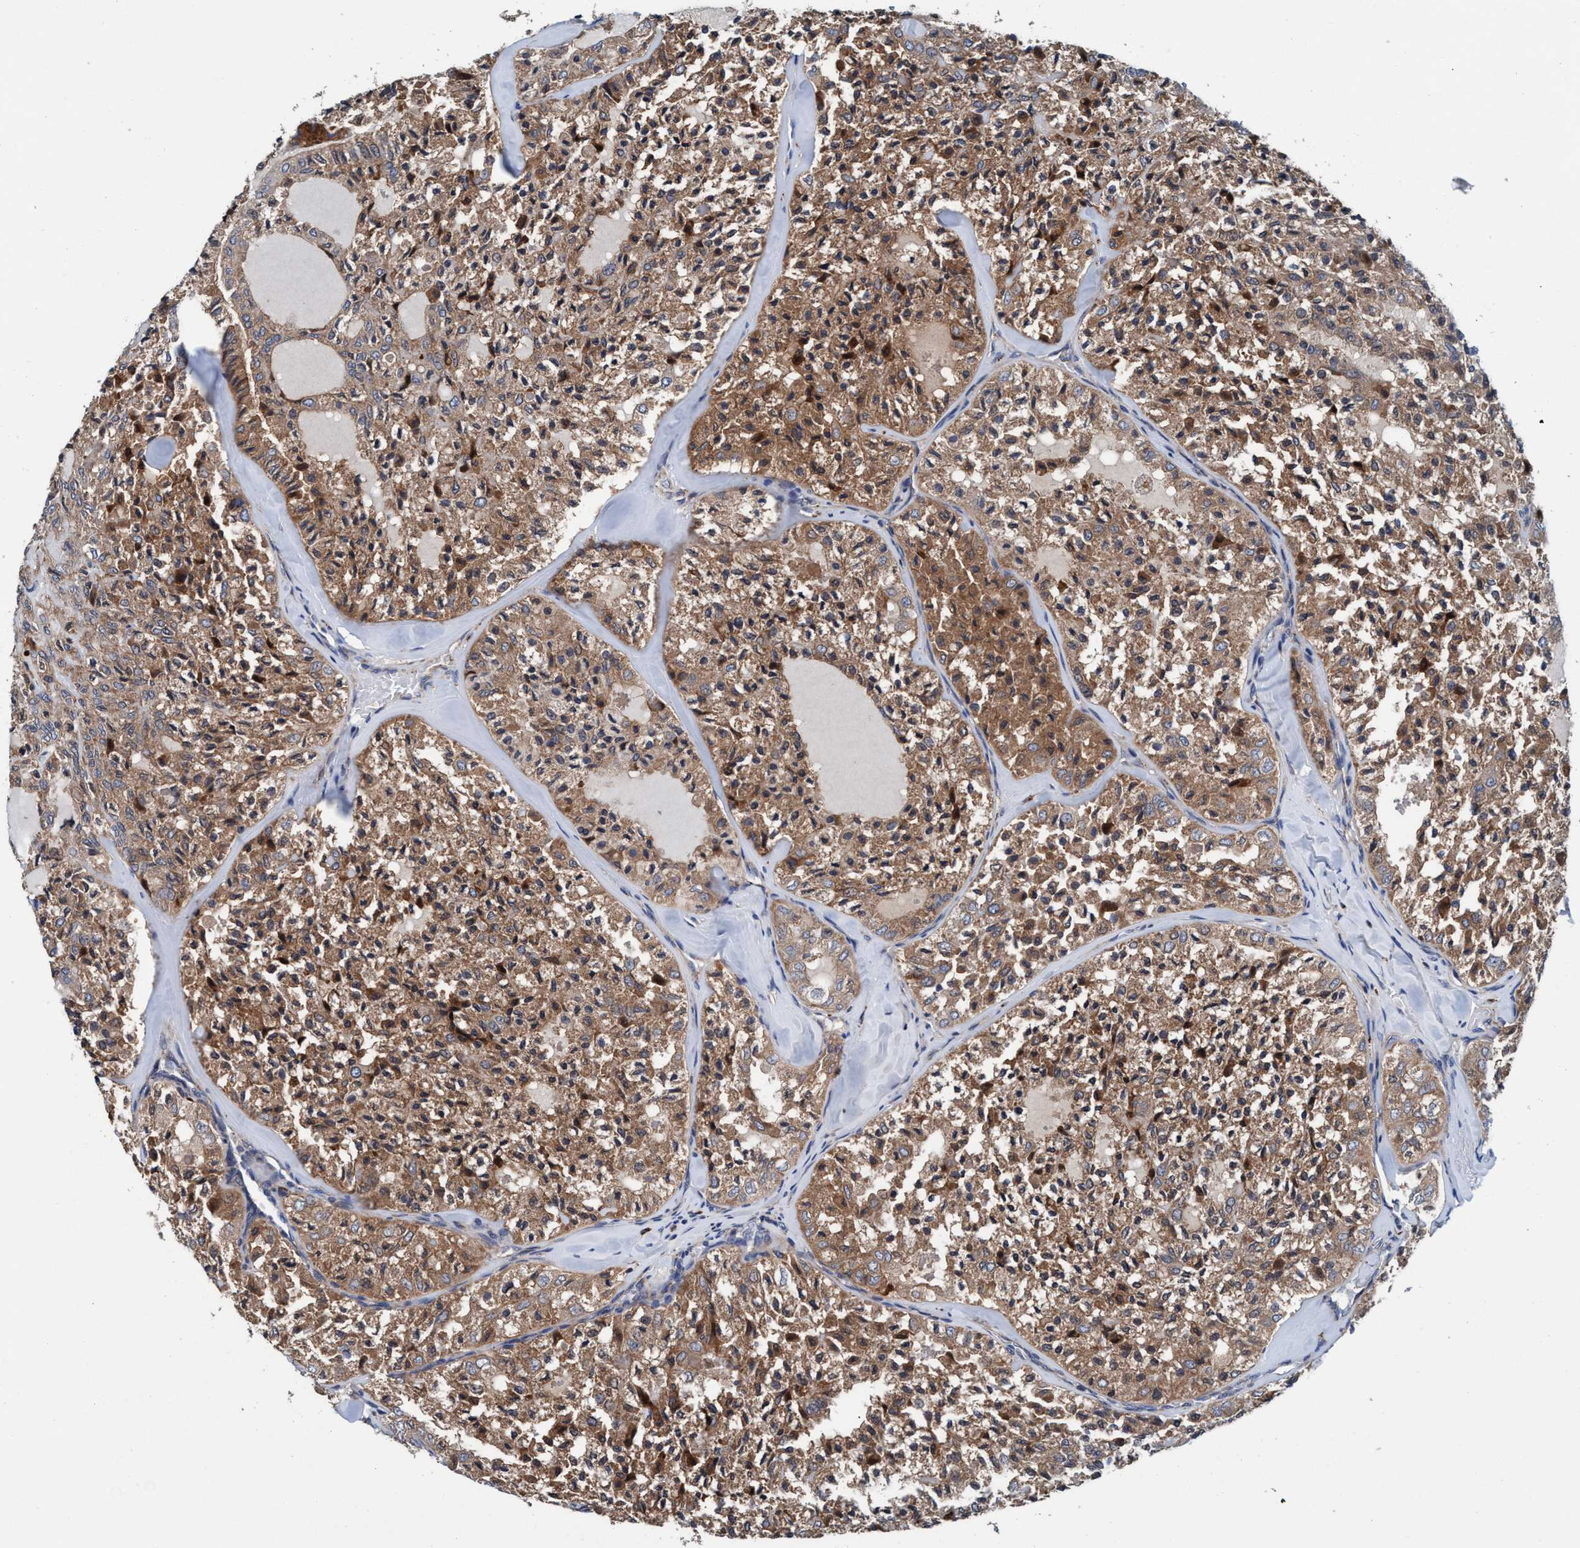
{"staining": {"intensity": "moderate", "quantity": ">75%", "location": "cytoplasmic/membranous"}, "tissue": "thyroid cancer", "cell_type": "Tumor cells", "image_type": "cancer", "snomed": [{"axis": "morphology", "description": "Follicular adenoma carcinoma, NOS"}, {"axis": "topography", "description": "Thyroid gland"}], "caption": "Immunohistochemistry (IHC) micrograph of human thyroid follicular adenoma carcinoma stained for a protein (brown), which exhibits medium levels of moderate cytoplasmic/membranous positivity in approximately >75% of tumor cells.", "gene": "ENDOG", "patient": {"sex": "male", "age": 75}}